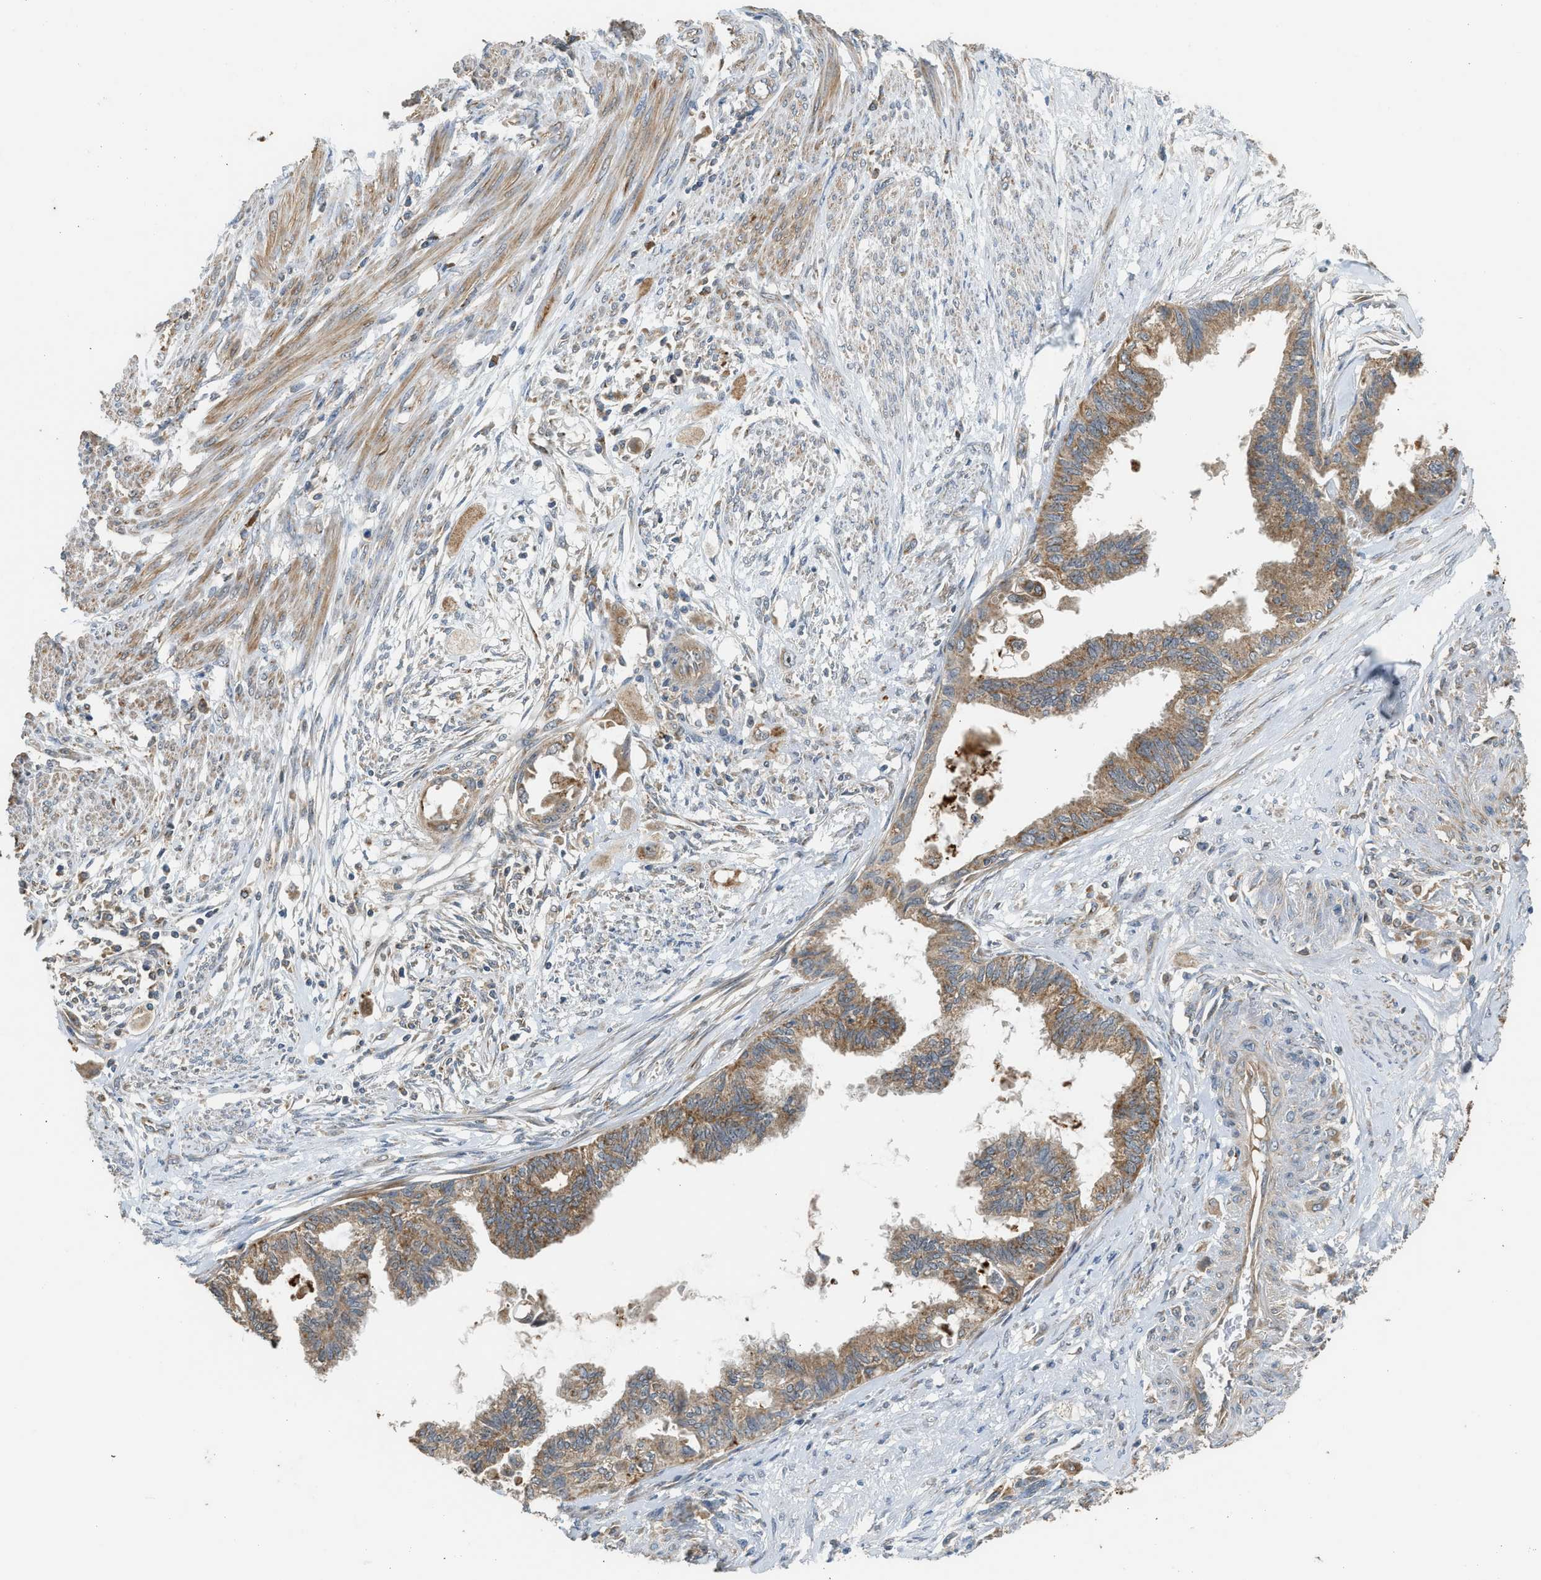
{"staining": {"intensity": "moderate", "quantity": ">75%", "location": "cytoplasmic/membranous"}, "tissue": "cervical cancer", "cell_type": "Tumor cells", "image_type": "cancer", "snomed": [{"axis": "morphology", "description": "Normal tissue, NOS"}, {"axis": "morphology", "description": "Adenocarcinoma, NOS"}, {"axis": "topography", "description": "Cervix"}, {"axis": "topography", "description": "Endometrium"}], "caption": "IHC of human cervical cancer (adenocarcinoma) displays medium levels of moderate cytoplasmic/membranous positivity in approximately >75% of tumor cells.", "gene": "STARD3", "patient": {"sex": "female", "age": 86}}